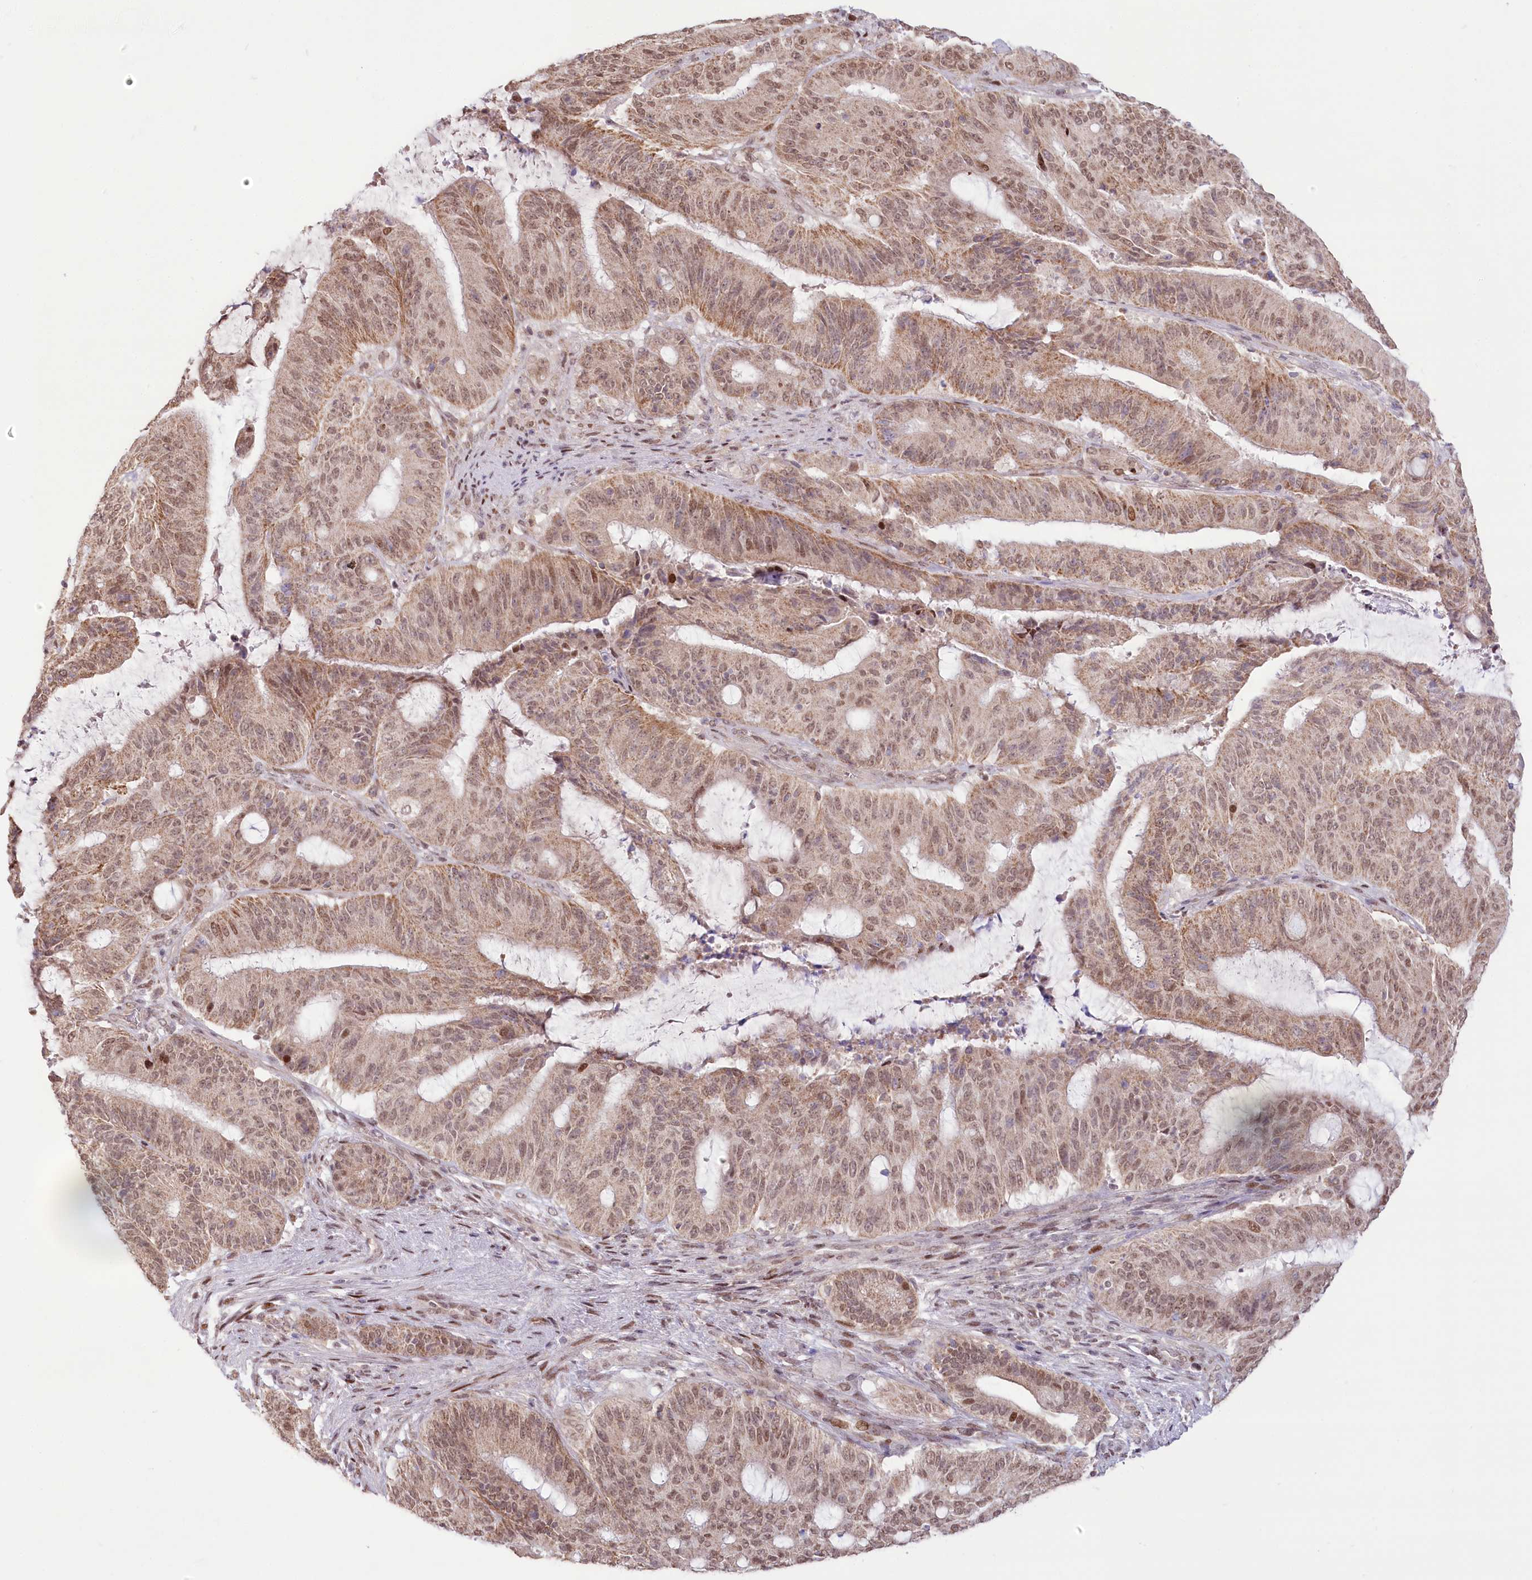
{"staining": {"intensity": "moderate", "quantity": ">75%", "location": "cytoplasmic/membranous,nuclear"}, "tissue": "liver cancer", "cell_type": "Tumor cells", "image_type": "cancer", "snomed": [{"axis": "morphology", "description": "Normal tissue, NOS"}, {"axis": "morphology", "description": "Cholangiocarcinoma"}, {"axis": "topography", "description": "Liver"}, {"axis": "topography", "description": "Peripheral nerve tissue"}], "caption": "Human cholangiocarcinoma (liver) stained with a protein marker exhibits moderate staining in tumor cells.", "gene": "PYURF", "patient": {"sex": "female", "age": 73}}